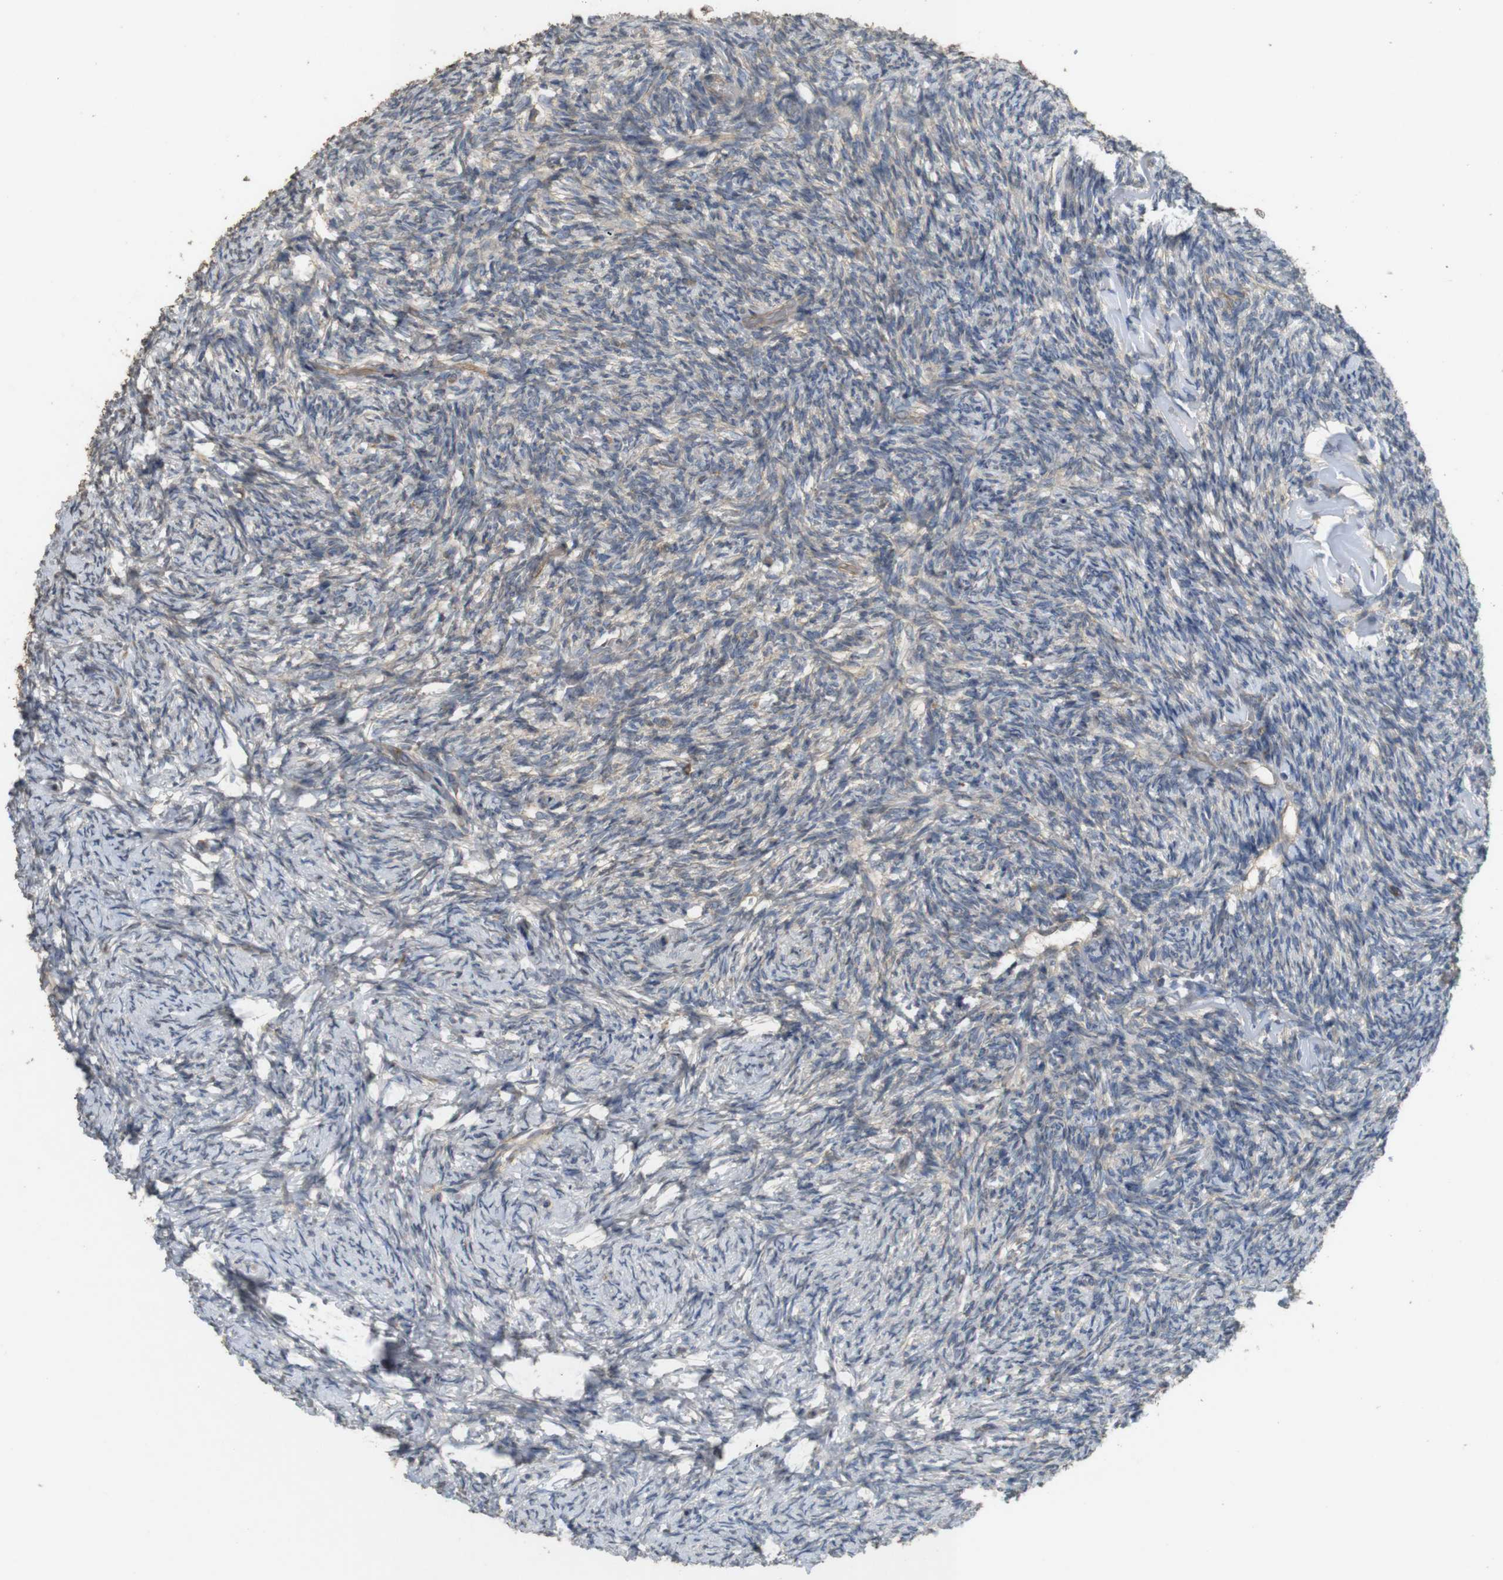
{"staining": {"intensity": "weak", "quantity": "<25%", "location": "cytoplasmic/membranous"}, "tissue": "ovary", "cell_type": "Ovarian stroma cells", "image_type": "normal", "snomed": [{"axis": "morphology", "description": "Normal tissue, NOS"}, {"axis": "topography", "description": "Ovary"}], "caption": "A photomicrograph of human ovary is negative for staining in ovarian stroma cells. The staining was performed using DAB to visualize the protein expression in brown, while the nuclei were stained in blue with hematoxylin (Magnification: 20x).", "gene": "KSR1", "patient": {"sex": "female", "age": 60}}